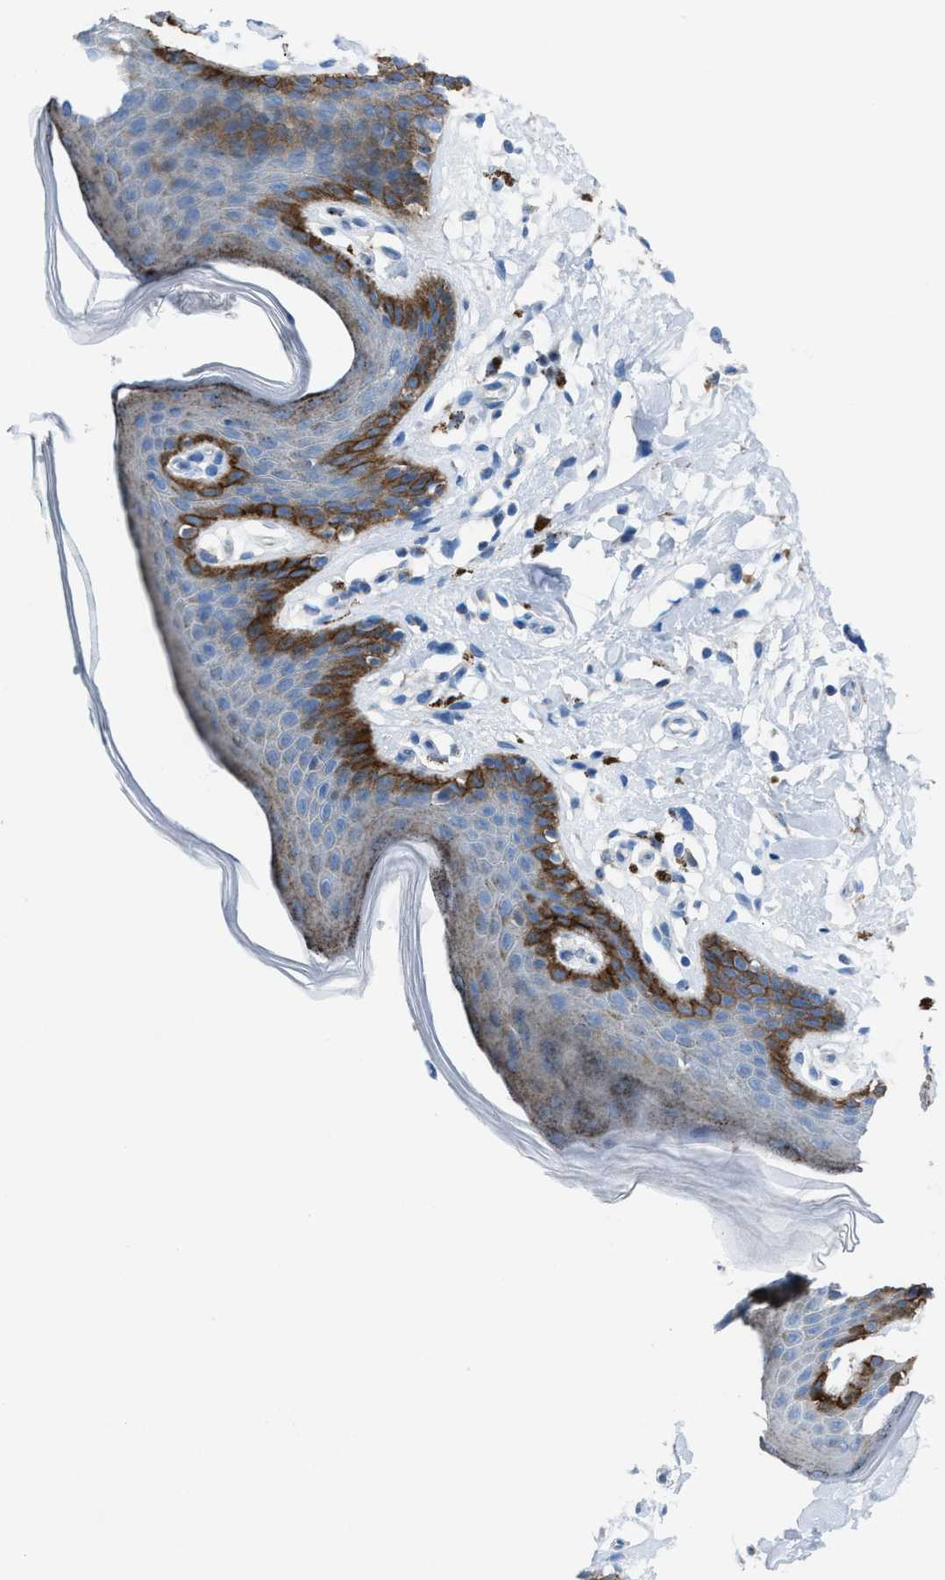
{"staining": {"intensity": "strong", "quantity": "<25%", "location": "cytoplasmic/membranous"}, "tissue": "skin", "cell_type": "Epidermal cells", "image_type": "normal", "snomed": [{"axis": "morphology", "description": "Normal tissue, NOS"}, {"axis": "topography", "description": "Vulva"}], "caption": "Unremarkable skin demonstrates strong cytoplasmic/membranous positivity in about <25% of epidermal cells Ihc stains the protein of interest in brown and the nuclei are stained blue..", "gene": "CD1B", "patient": {"sex": "female", "age": 66}}